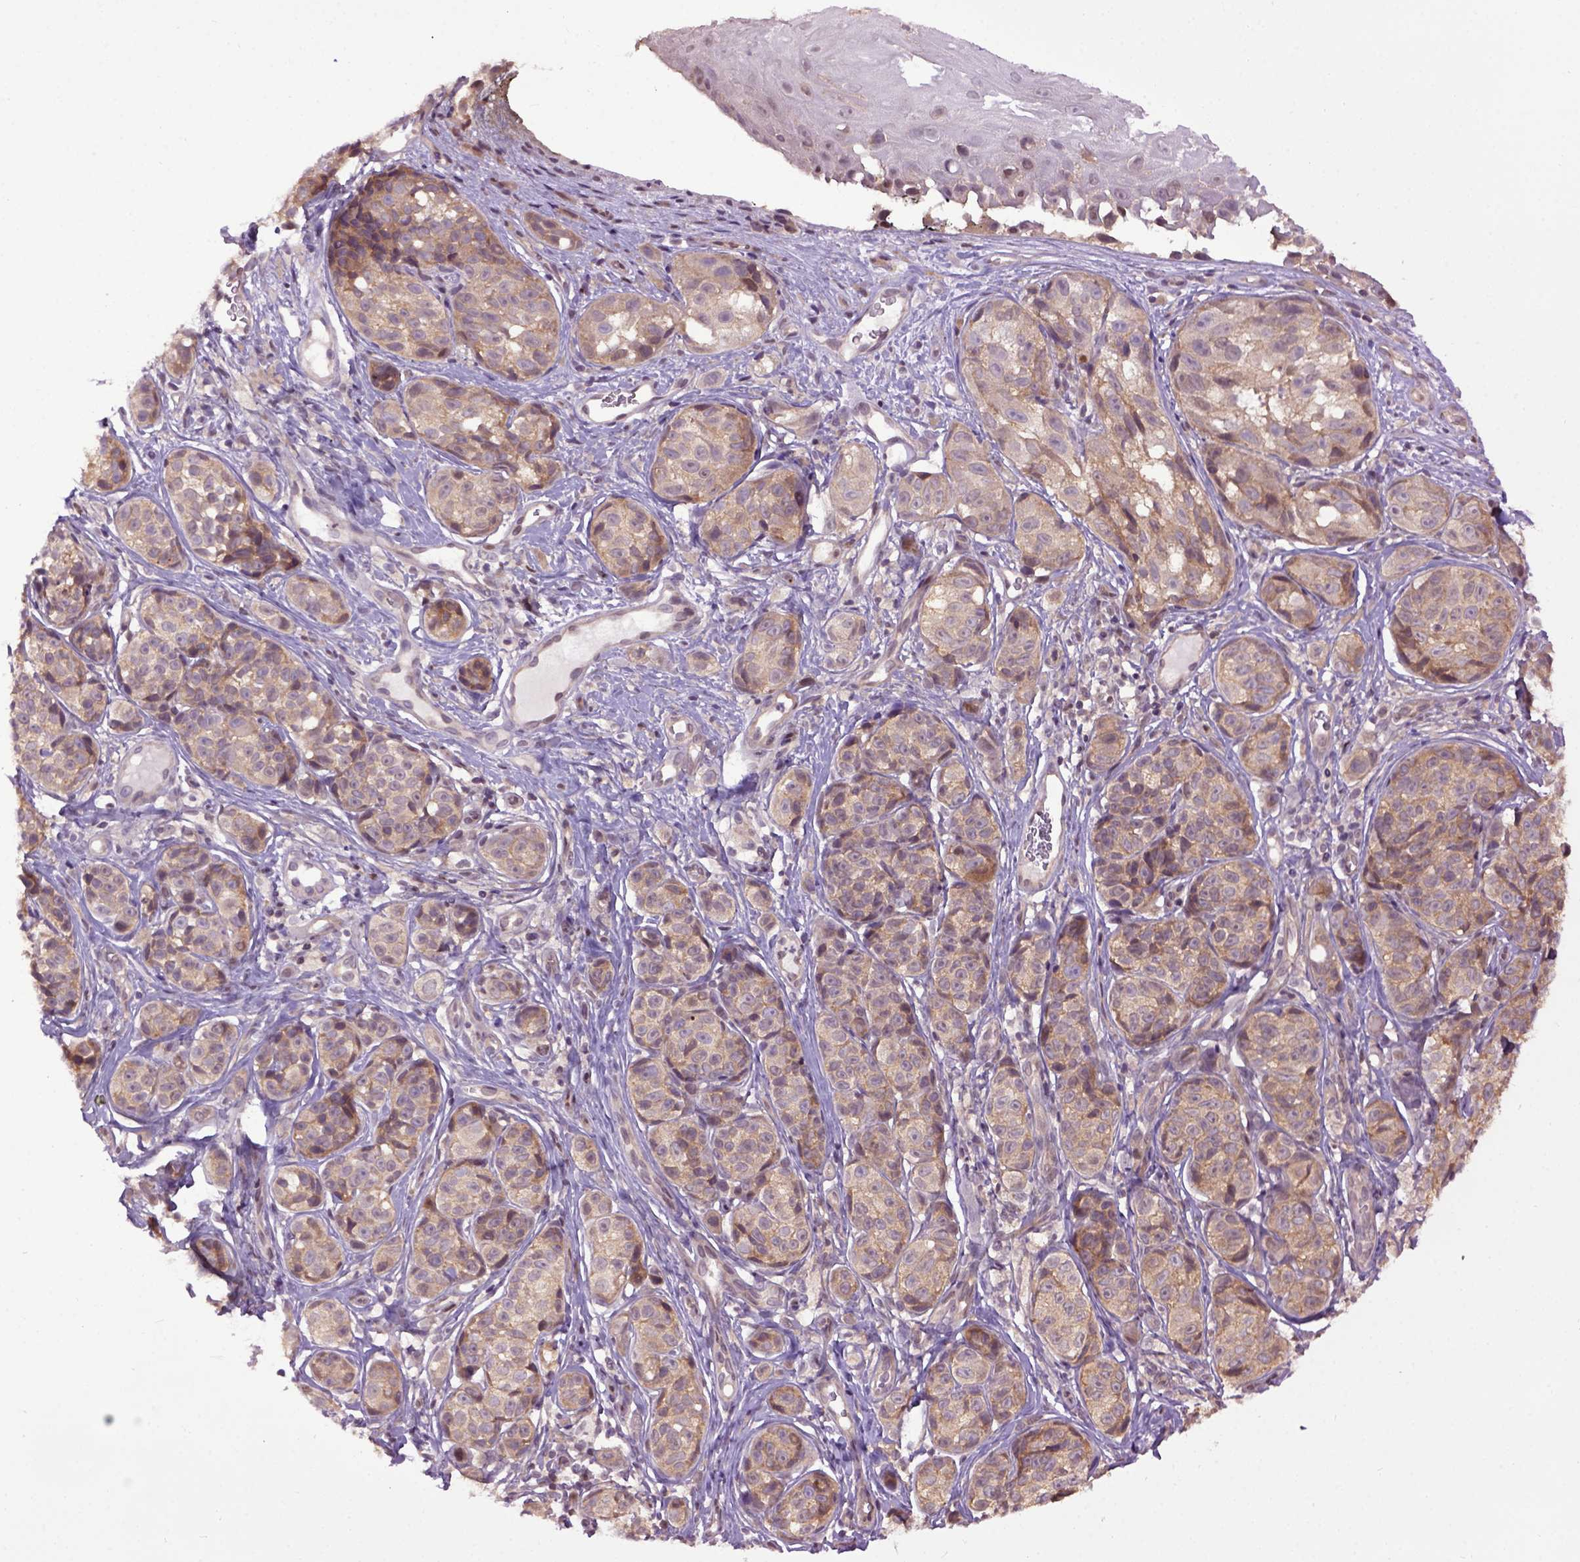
{"staining": {"intensity": "moderate", "quantity": ">75%", "location": "cytoplasmic/membranous"}, "tissue": "melanoma", "cell_type": "Tumor cells", "image_type": "cancer", "snomed": [{"axis": "morphology", "description": "Malignant melanoma, NOS"}, {"axis": "topography", "description": "Skin"}], "caption": "This is a micrograph of IHC staining of malignant melanoma, which shows moderate positivity in the cytoplasmic/membranous of tumor cells.", "gene": "WDR48", "patient": {"sex": "male", "age": 48}}